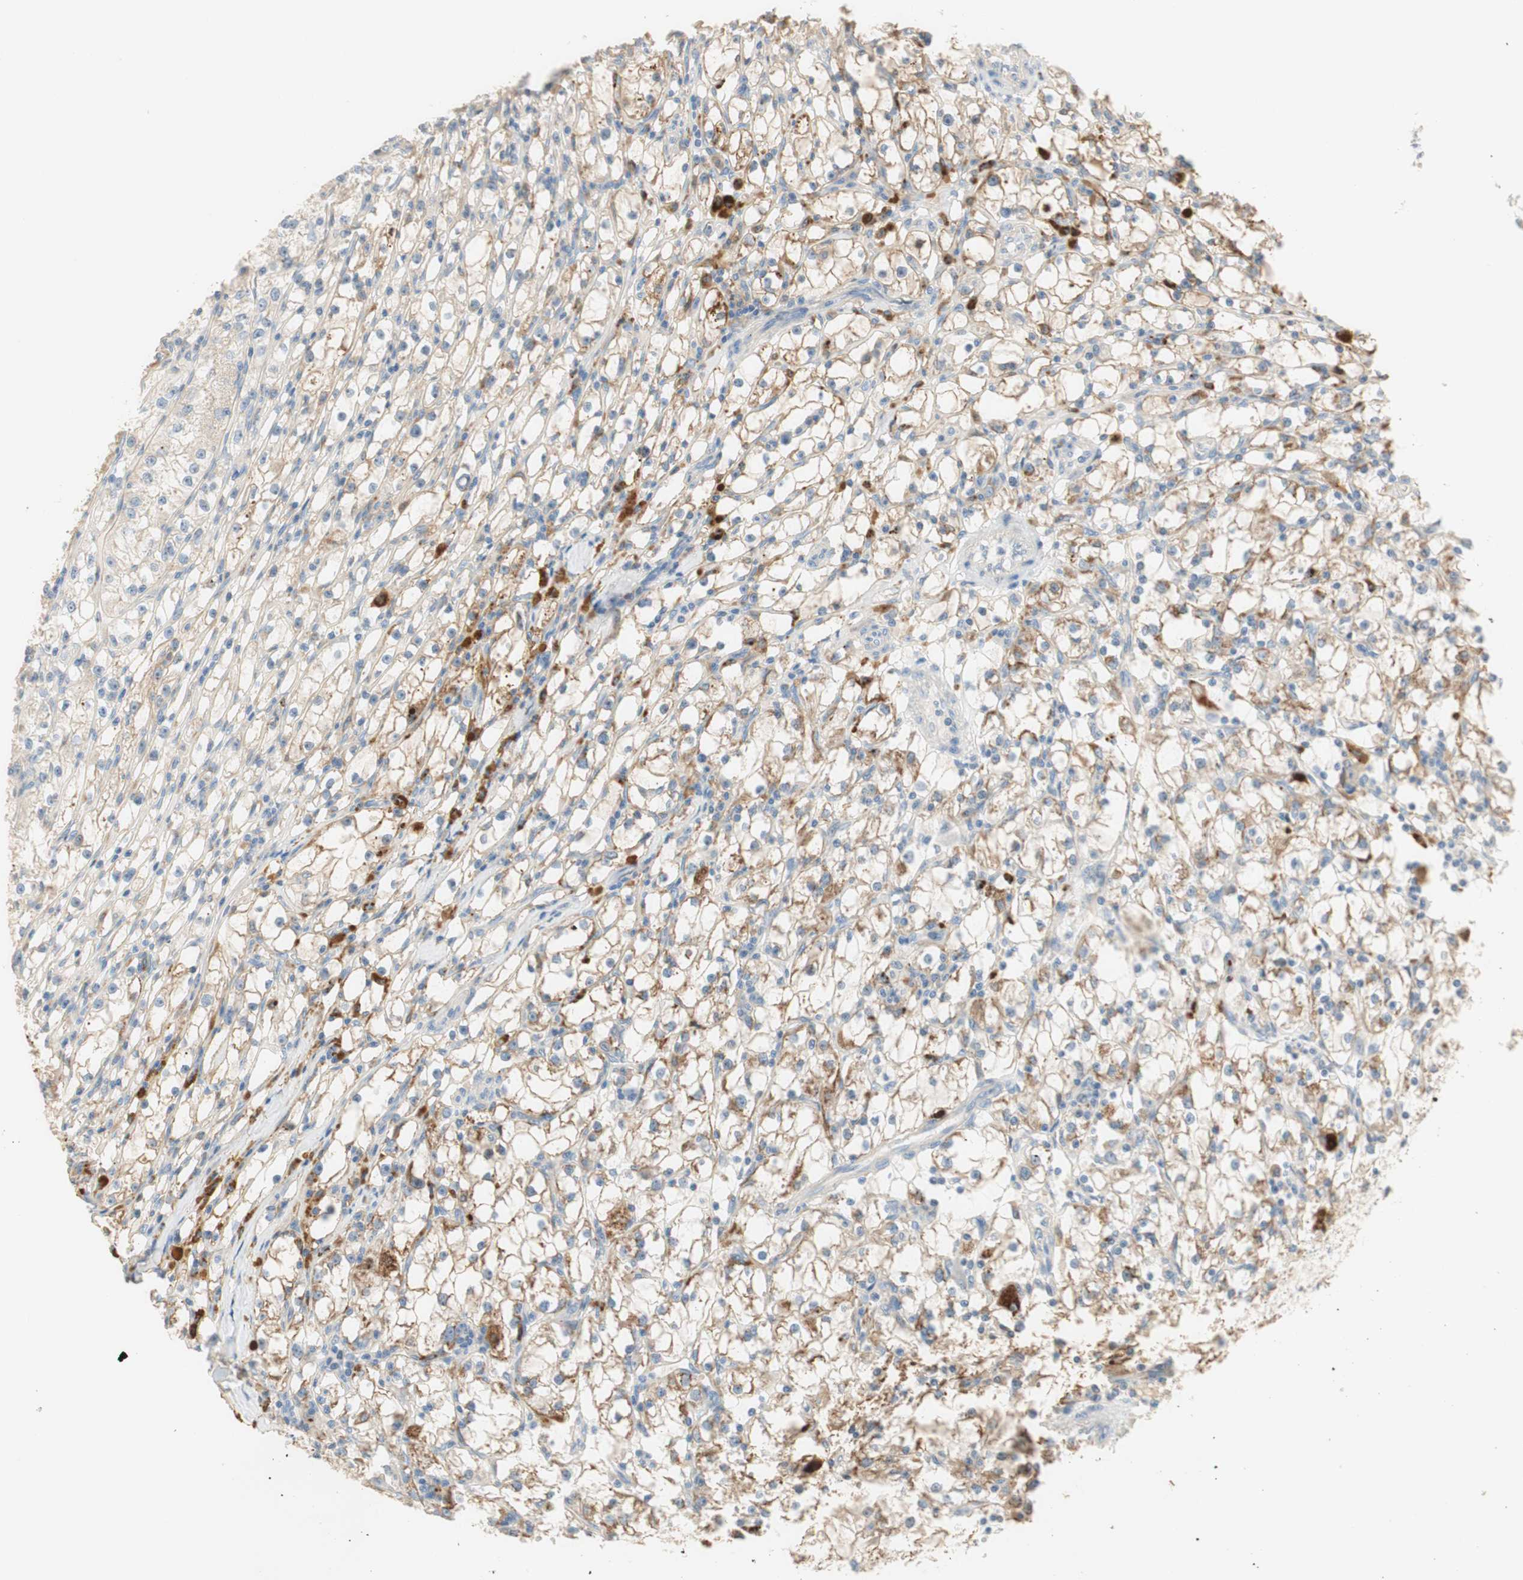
{"staining": {"intensity": "moderate", "quantity": "<25%", "location": "cytoplasmic/membranous"}, "tissue": "renal cancer", "cell_type": "Tumor cells", "image_type": "cancer", "snomed": [{"axis": "morphology", "description": "Adenocarcinoma, NOS"}, {"axis": "topography", "description": "Kidney"}], "caption": "This micrograph demonstrates renal adenocarcinoma stained with IHC to label a protein in brown. The cytoplasmic/membranous of tumor cells show moderate positivity for the protein. Nuclei are counter-stained blue.", "gene": "PTPN21", "patient": {"sex": "male", "age": 56}}